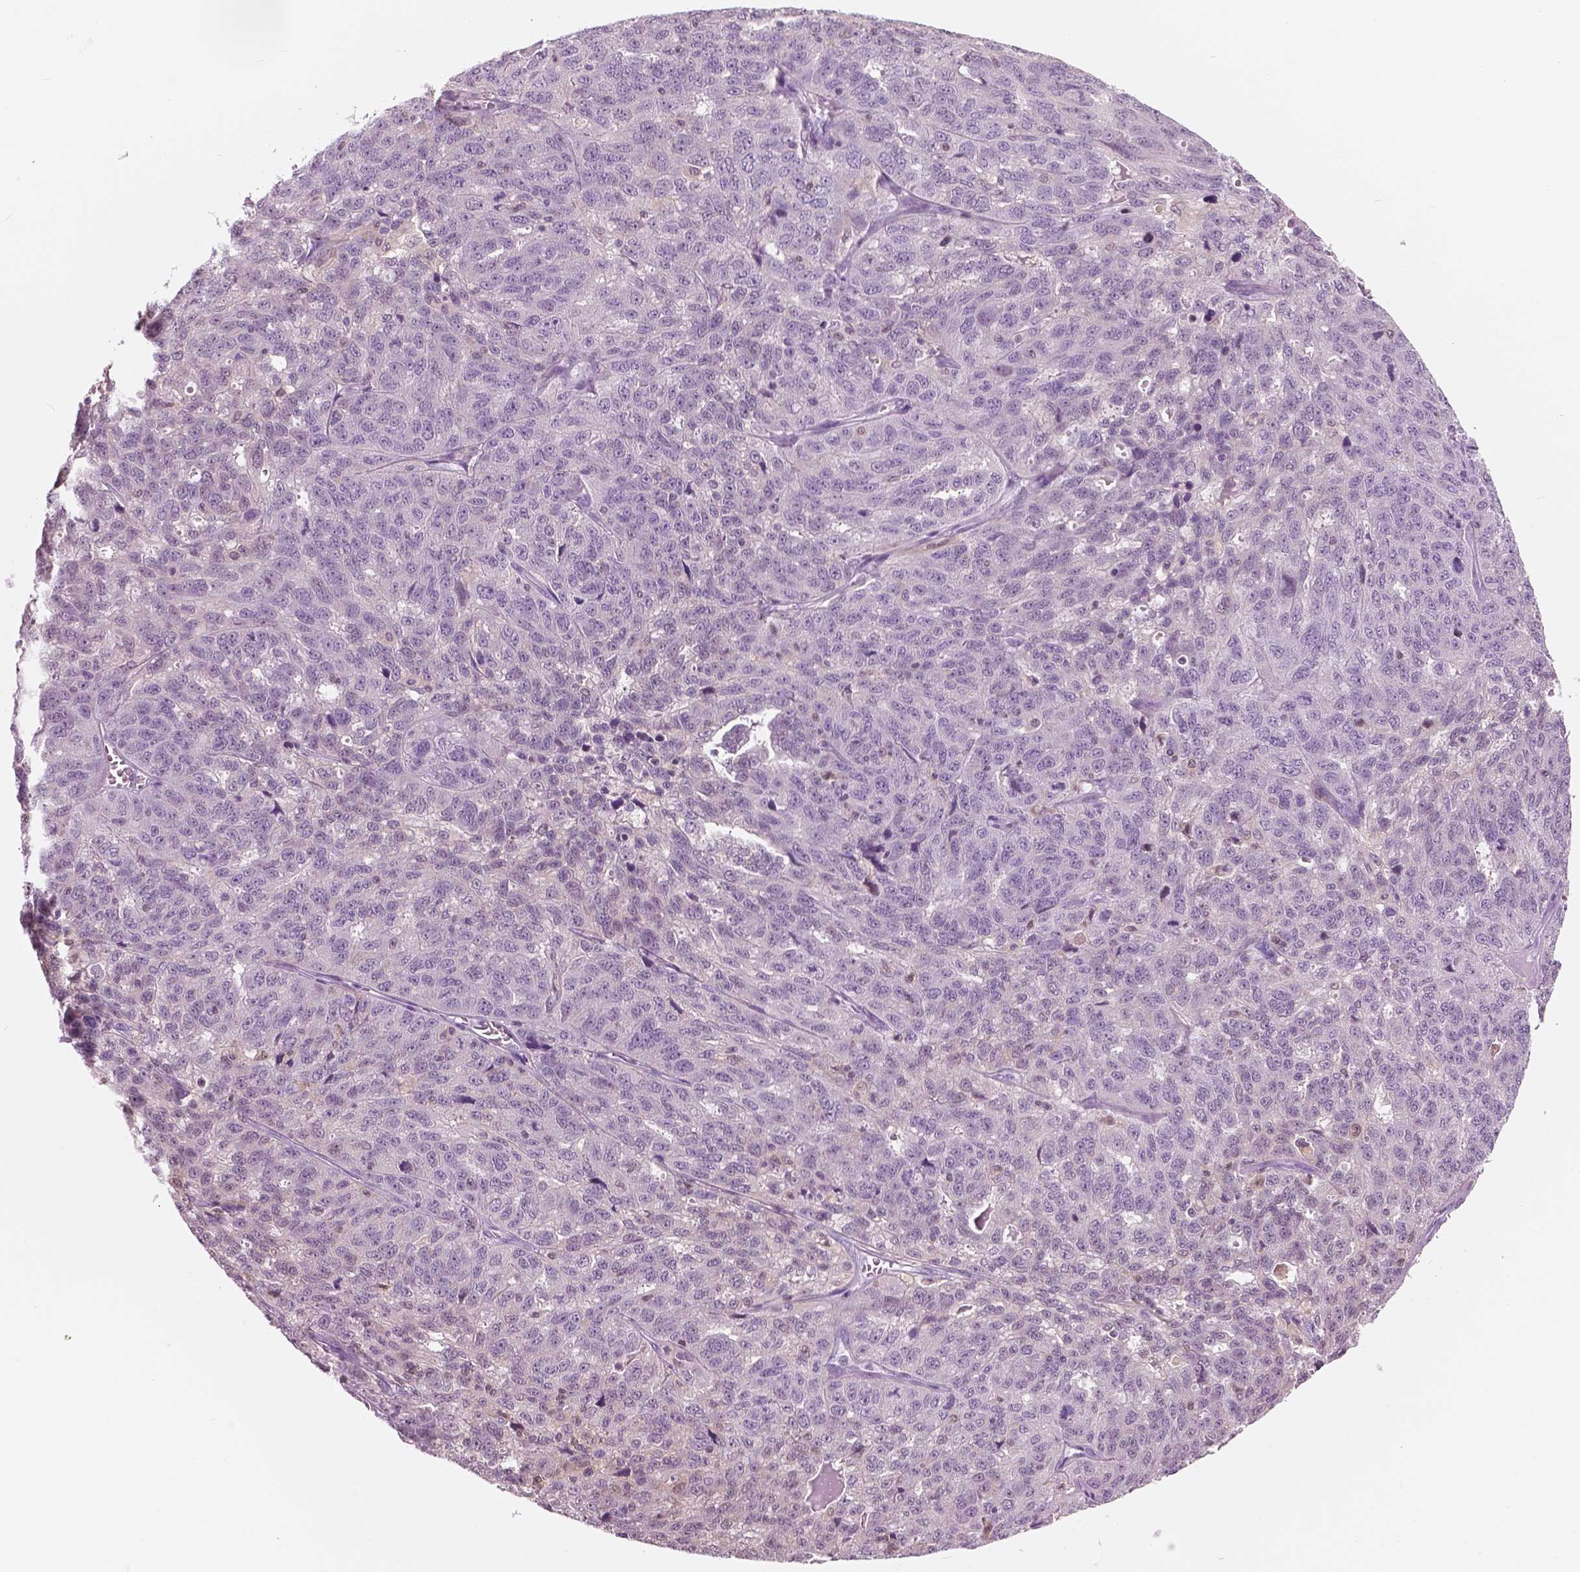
{"staining": {"intensity": "negative", "quantity": "none", "location": "none"}, "tissue": "ovarian cancer", "cell_type": "Tumor cells", "image_type": "cancer", "snomed": [{"axis": "morphology", "description": "Cystadenocarcinoma, serous, NOS"}, {"axis": "topography", "description": "Ovary"}], "caption": "IHC histopathology image of human ovarian cancer stained for a protein (brown), which demonstrates no expression in tumor cells.", "gene": "GALM", "patient": {"sex": "female", "age": 71}}